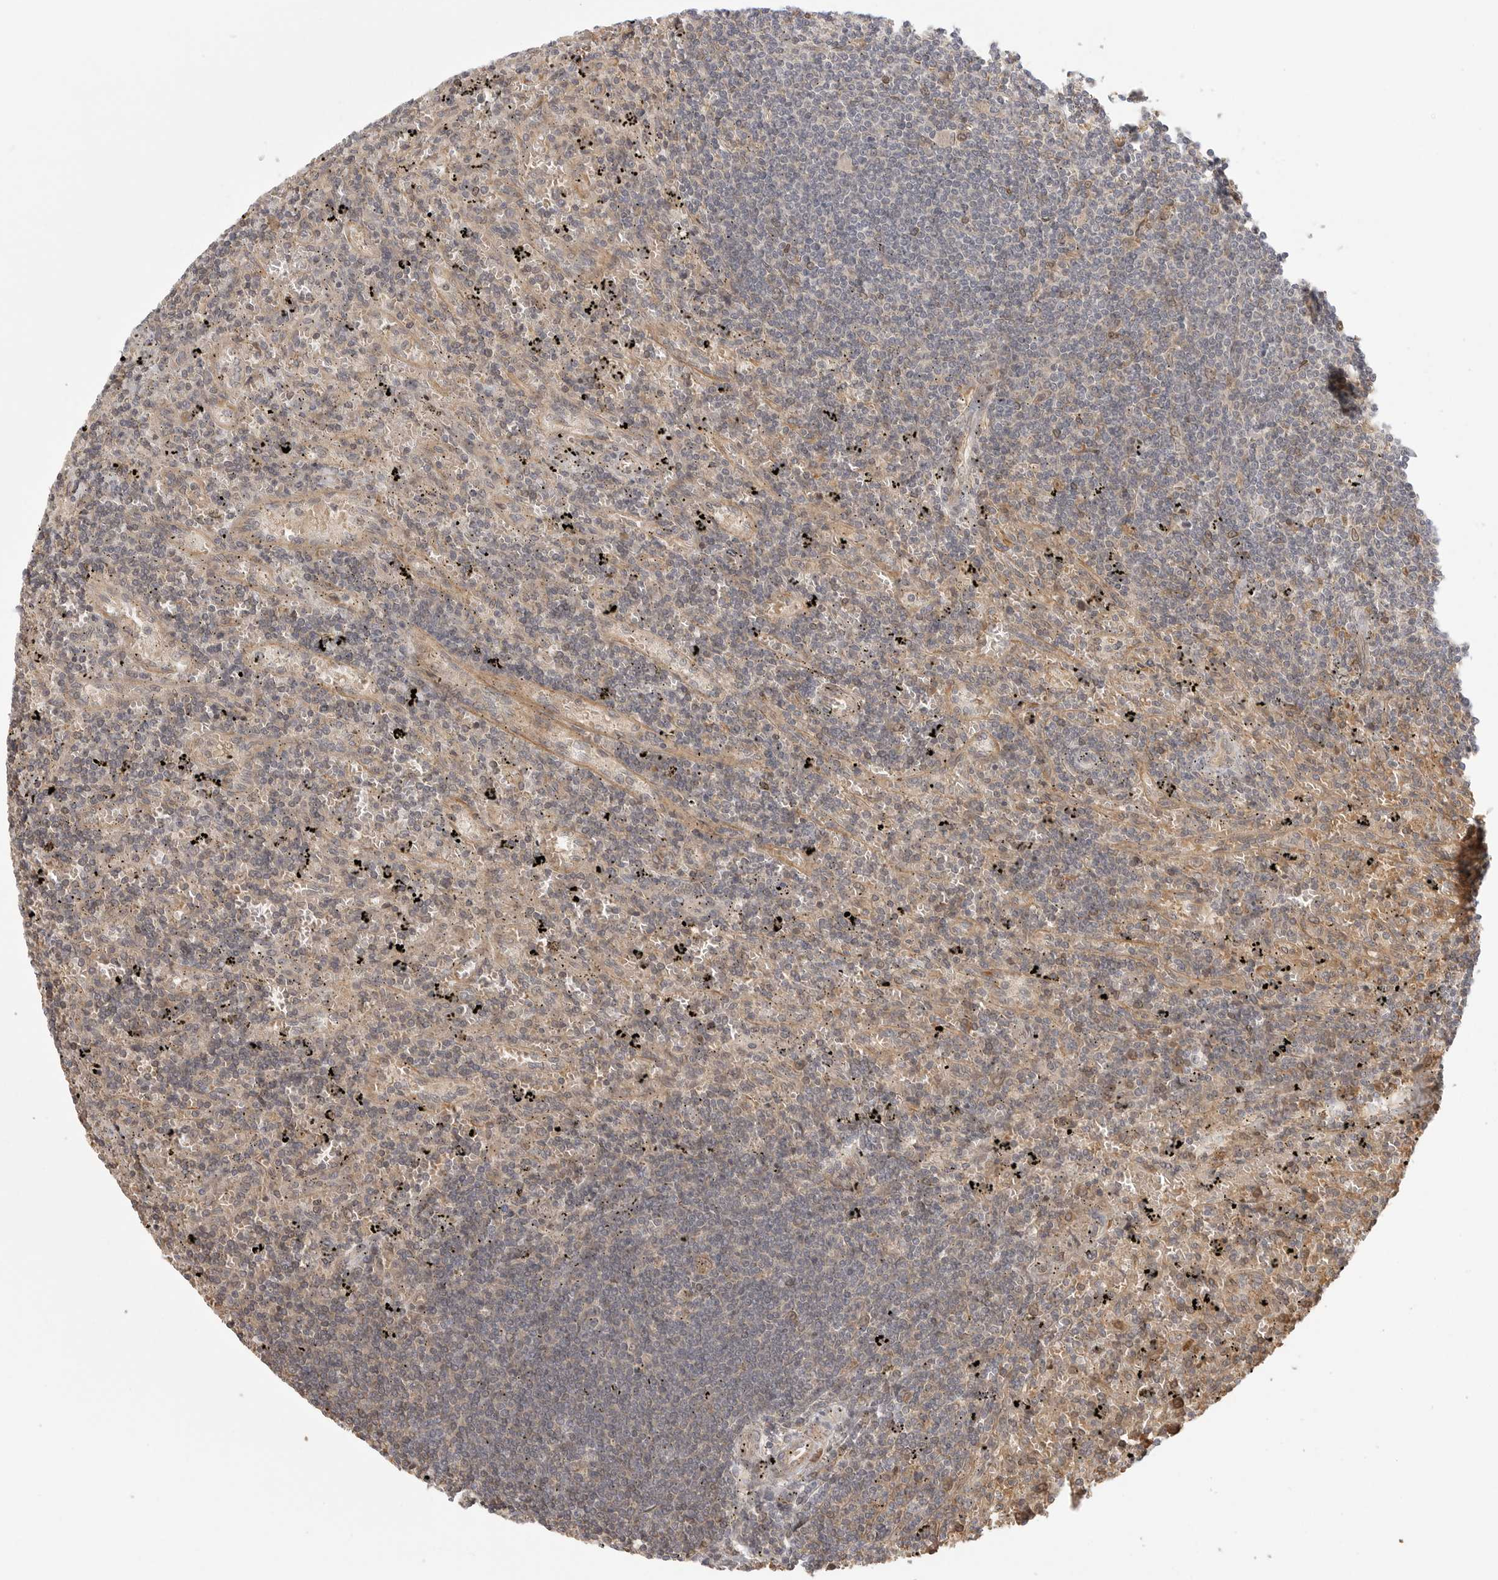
{"staining": {"intensity": "negative", "quantity": "none", "location": "none"}, "tissue": "lymphoma", "cell_type": "Tumor cells", "image_type": "cancer", "snomed": [{"axis": "morphology", "description": "Malignant lymphoma, non-Hodgkin's type, Low grade"}, {"axis": "topography", "description": "Spleen"}], "caption": "Immunohistochemistry of malignant lymphoma, non-Hodgkin's type (low-grade) shows no staining in tumor cells.", "gene": "CCPG1", "patient": {"sex": "male", "age": 76}}